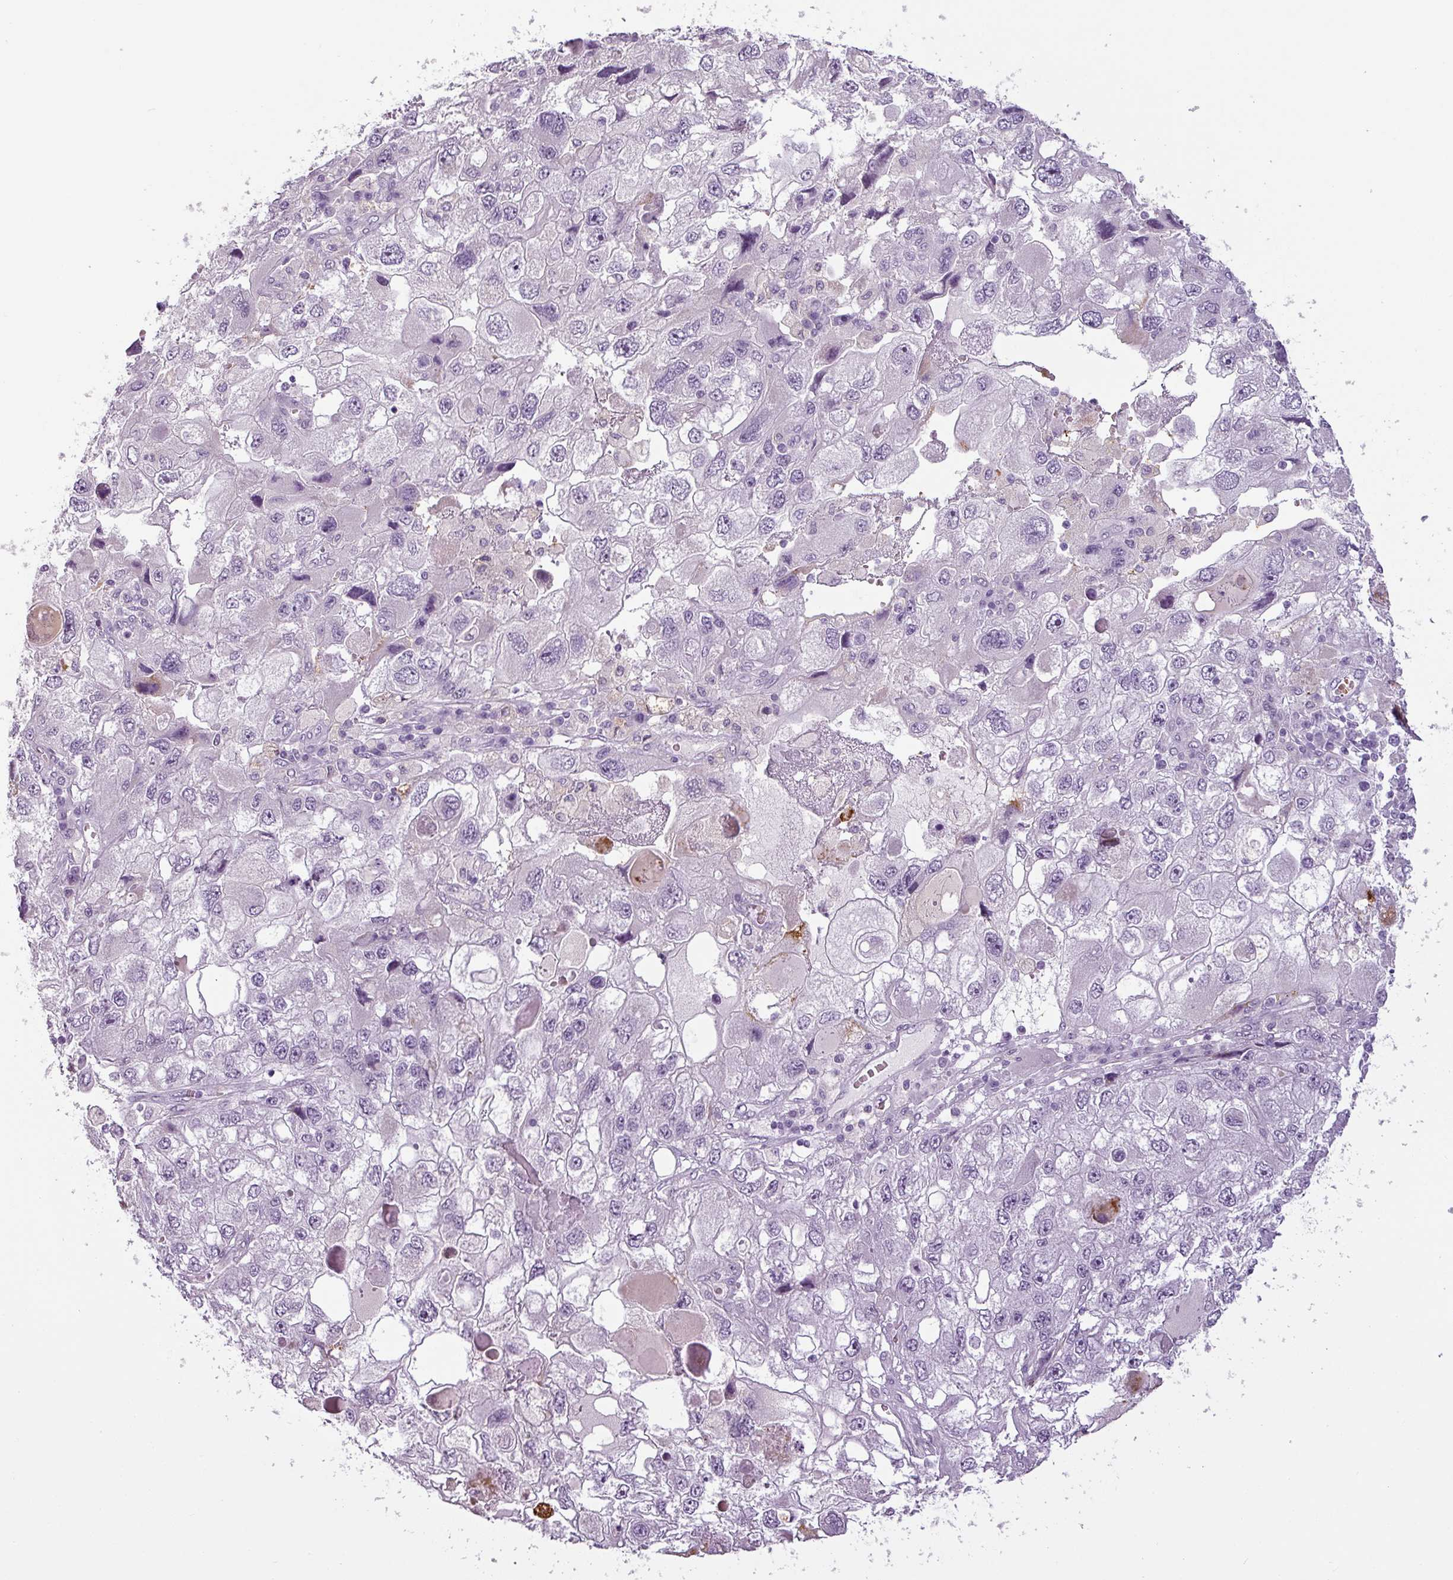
{"staining": {"intensity": "negative", "quantity": "none", "location": "none"}, "tissue": "endometrial cancer", "cell_type": "Tumor cells", "image_type": "cancer", "snomed": [{"axis": "morphology", "description": "Adenocarcinoma, NOS"}, {"axis": "topography", "description": "Endometrium"}], "caption": "This is an IHC micrograph of human endometrial cancer. There is no staining in tumor cells.", "gene": "APOC1", "patient": {"sex": "female", "age": 49}}